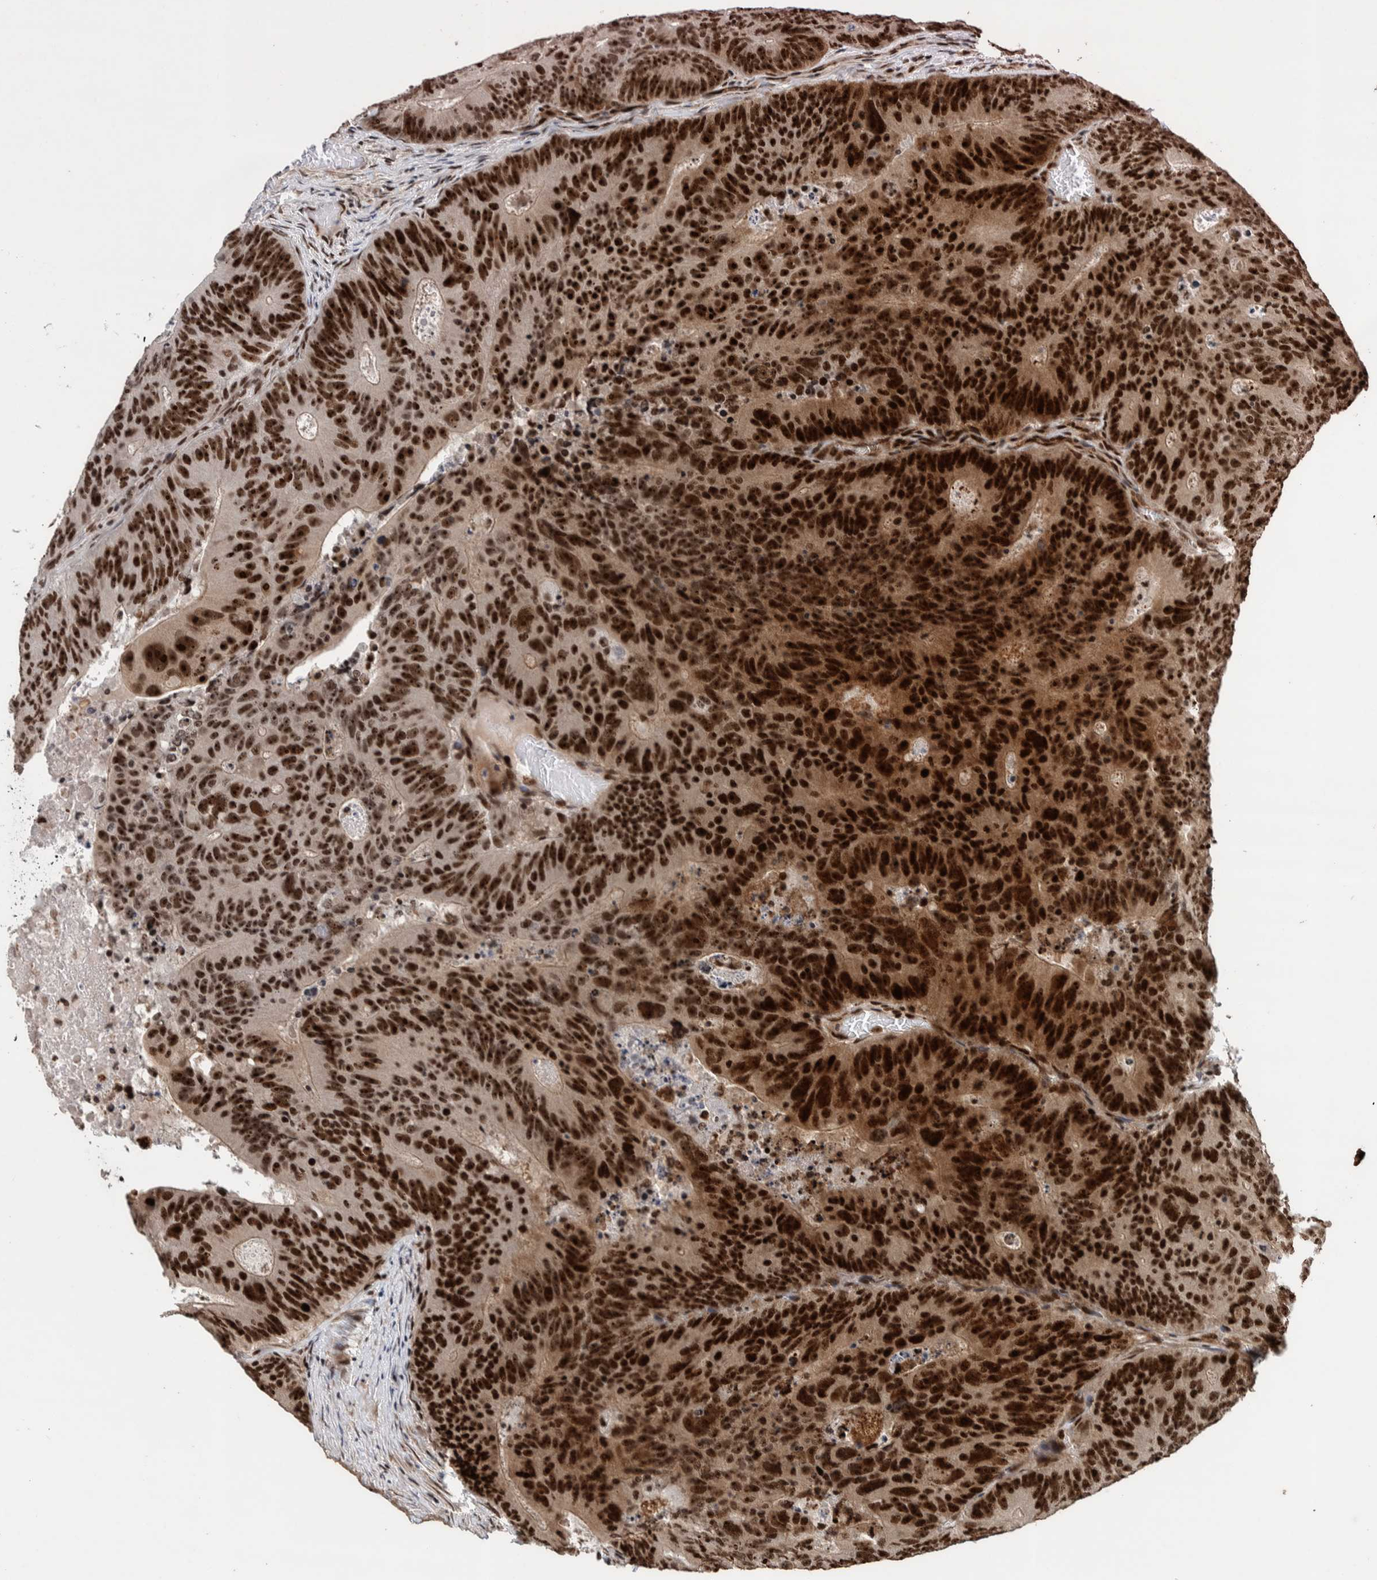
{"staining": {"intensity": "strong", "quantity": ">75%", "location": "nuclear"}, "tissue": "colorectal cancer", "cell_type": "Tumor cells", "image_type": "cancer", "snomed": [{"axis": "morphology", "description": "Adenocarcinoma, NOS"}, {"axis": "topography", "description": "Colon"}], "caption": "Tumor cells demonstrate high levels of strong nuclear staining in about >75% of cells in human colorectal adenocarcinoma.", "gene": "CHD4", "patient": {"sex": "male", "age": 87}}